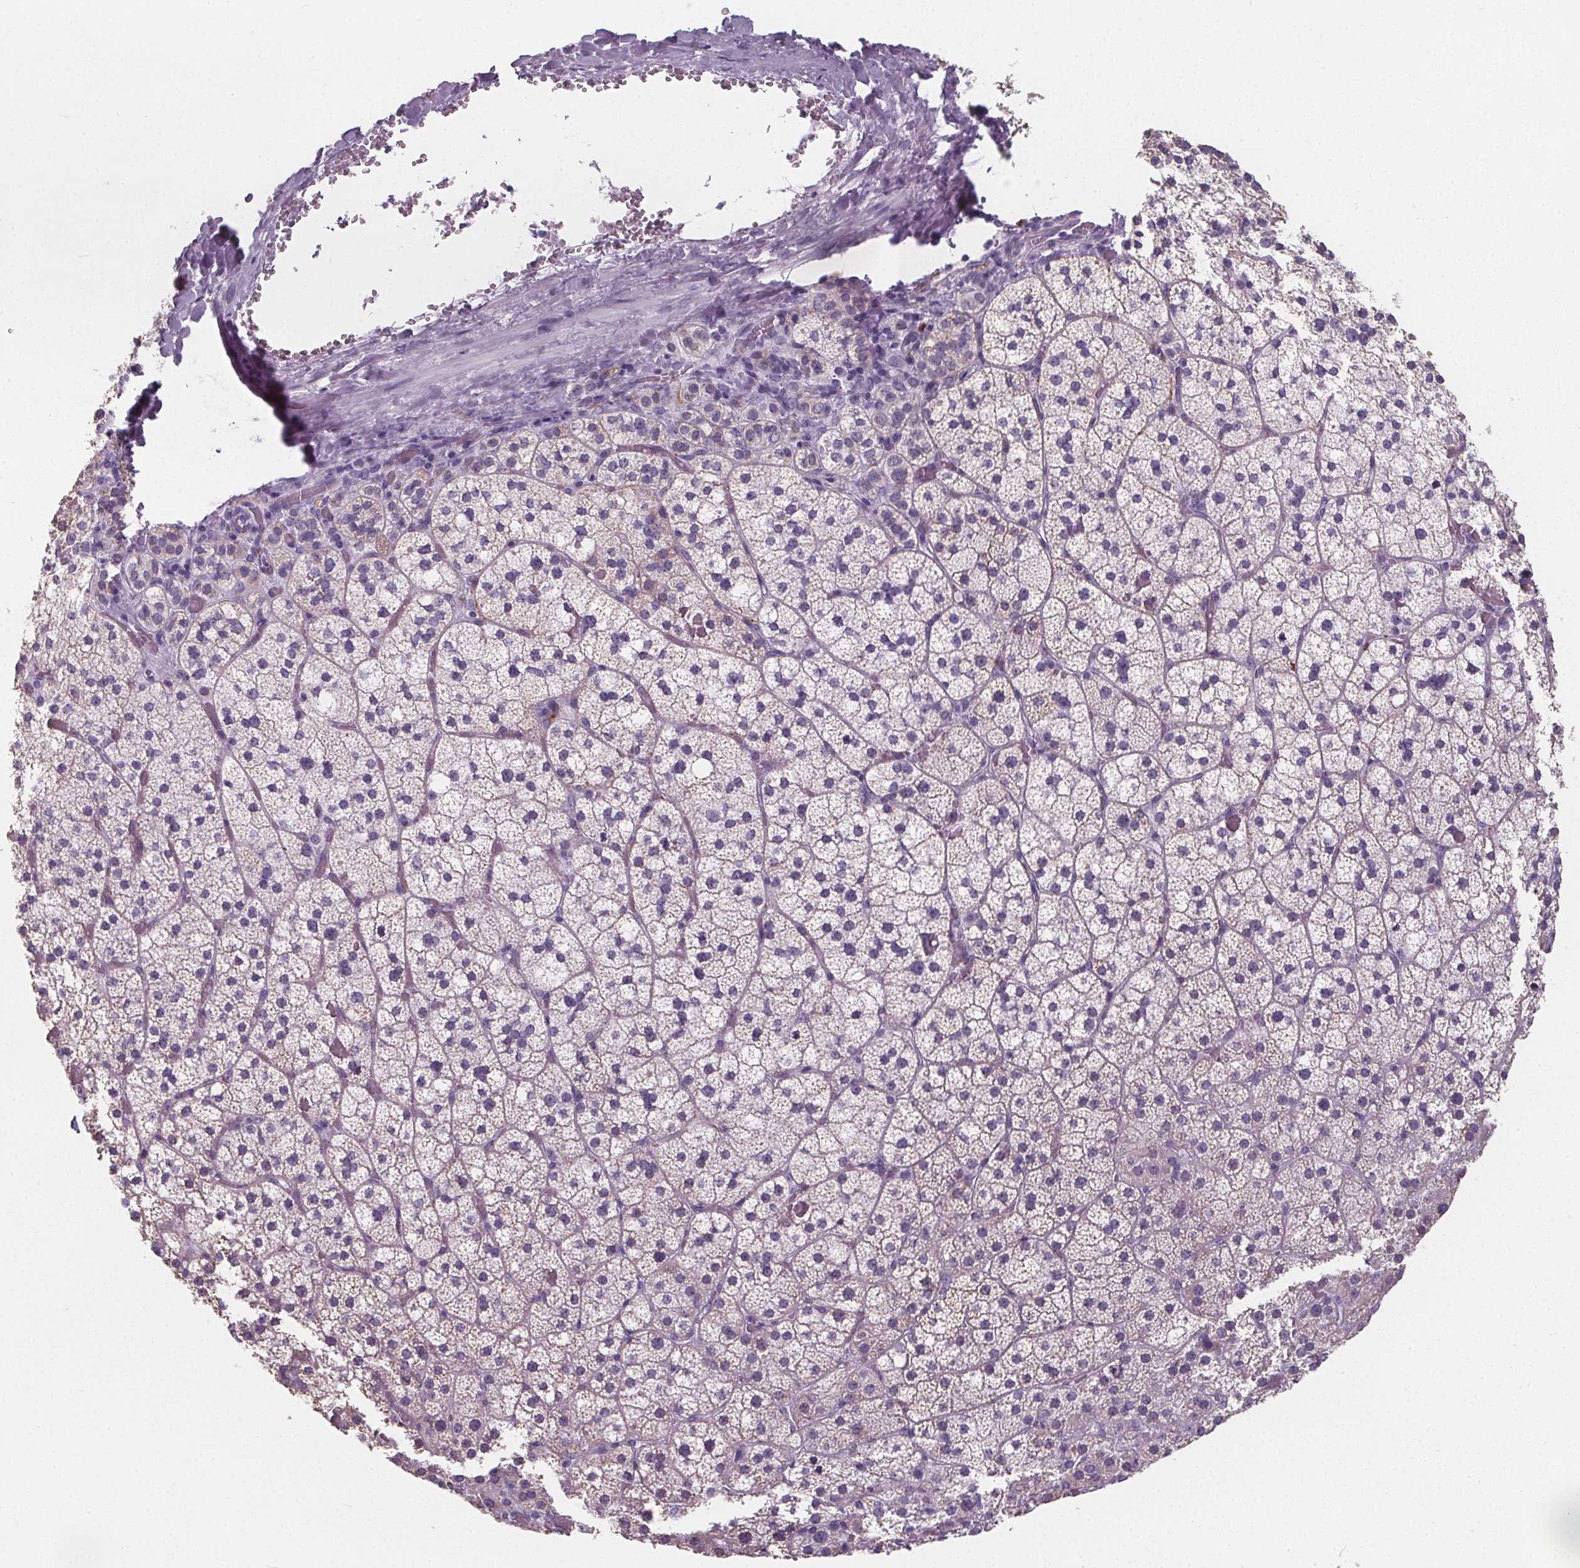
{"staining": {"intensity": "negative", "quantity": "none", "location": "none"}, "tissue": "adrenal gland", "cell_type": "Glandular cells", "image_type": "normal", "snomed": [{"axis": "morphology", "description": "Normal tissue, NOS"}, {"axis": "topography", "description": "Adrenal gland"}], "caption": "DAB immunohistochemical staining of unremarkable human adrenal gland shows no significant expression in glandular cells. (DAB (3,3'-diaminobenzidine) immunohistochemistry (IHC) visualized using brightfield microscopy, high magnification).", "gene": "ADRB1", "patient": {"sex": "male", "age": 53}}